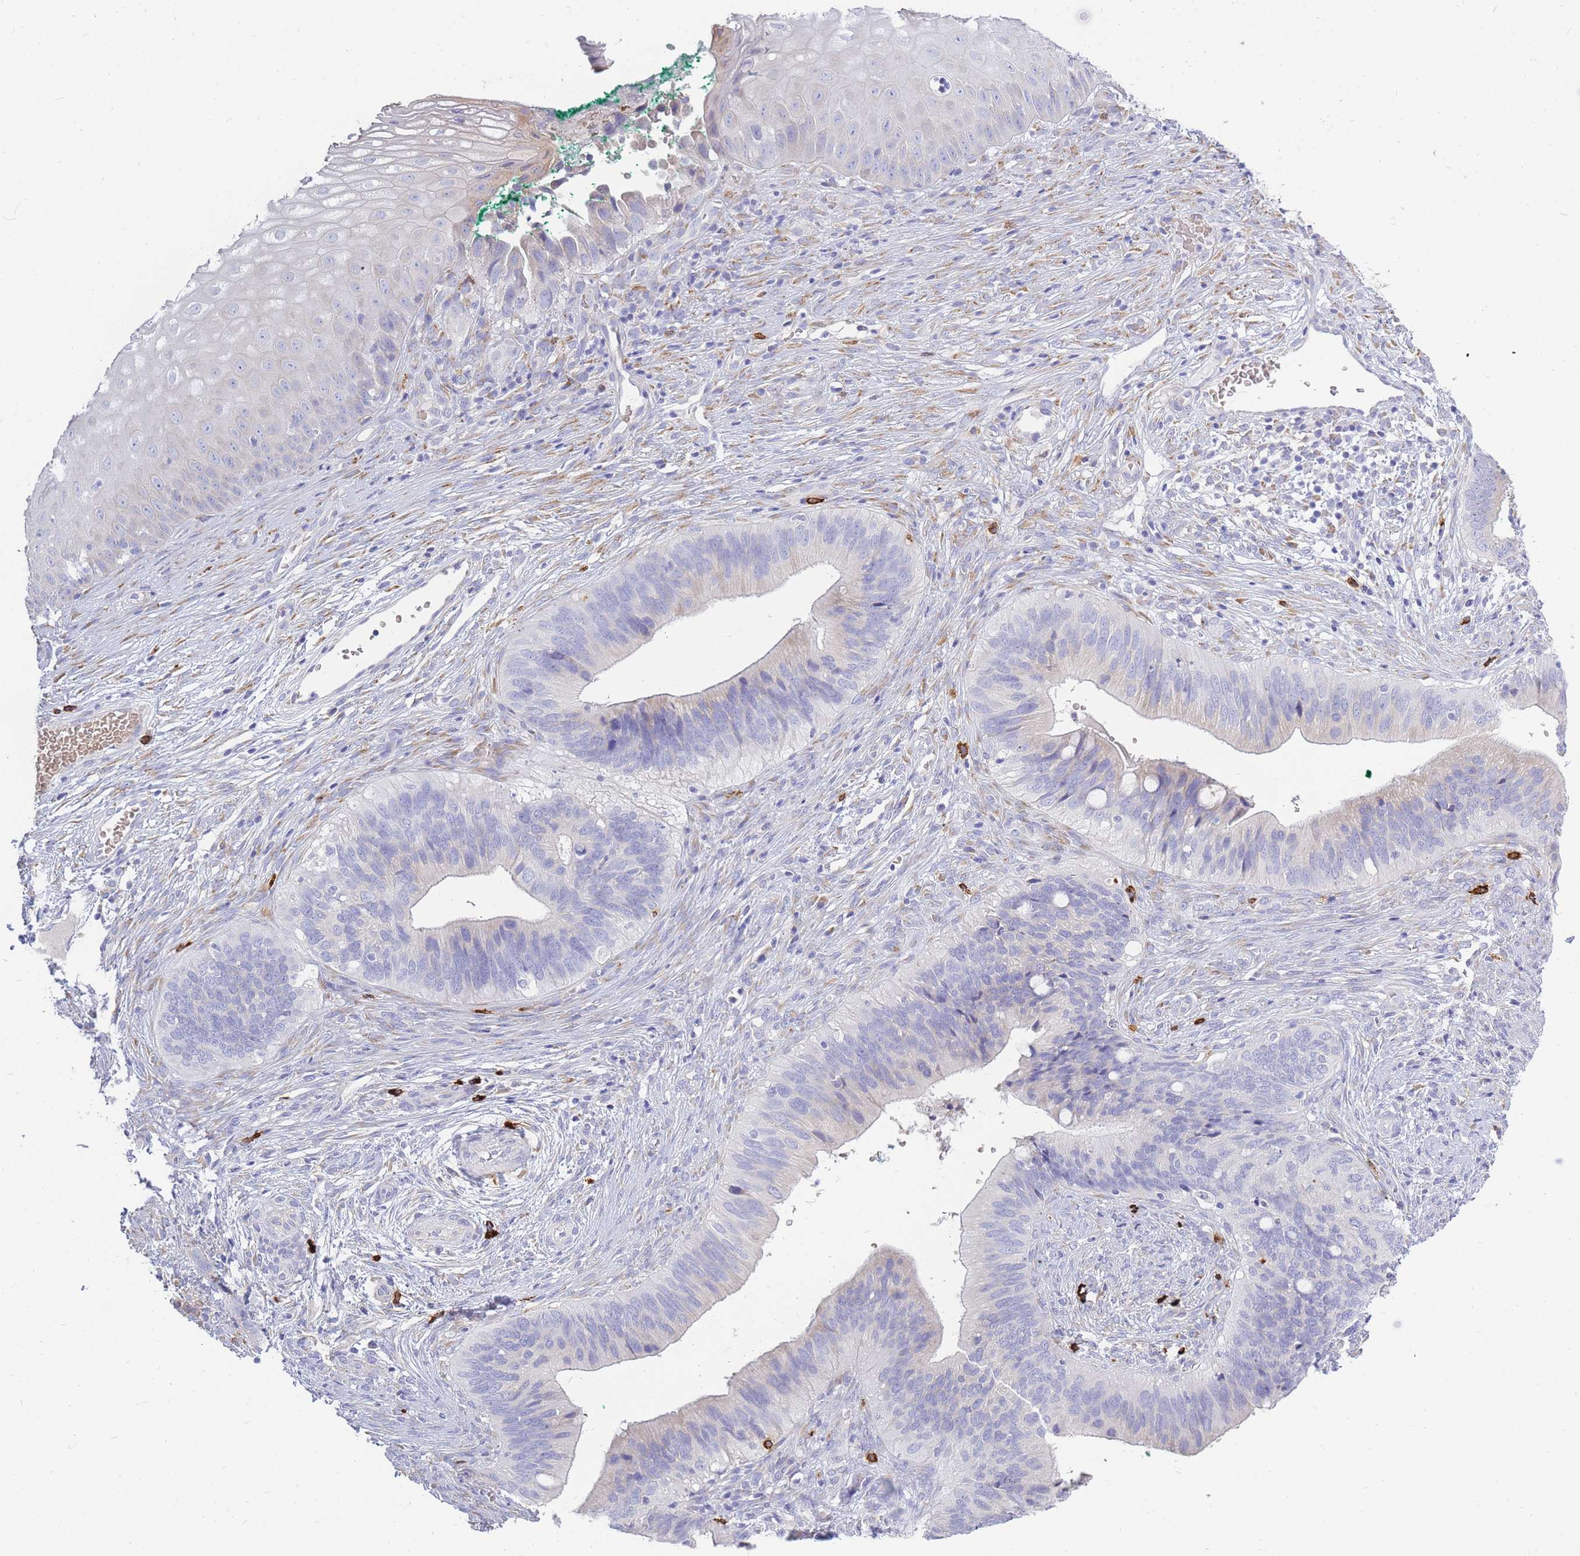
{"staining": {"intensity": "negative", "quantity": "none", "location": "none"}, "tissue": "cervical cancer", "cell_type": "Tumor cells", "image_type": "cancer", "snomed": [{"axis": "morphology", "description": "Adenocarcinoma, NOS"}, {"axis": "topography", "description": "Cervix"}], "caption": "Tumor cells are negative for brown protein staining in cervical cancer (adenocarcinoma).", "gene": "TPSD1", "patient": {"sex": "female", "age": 42}}